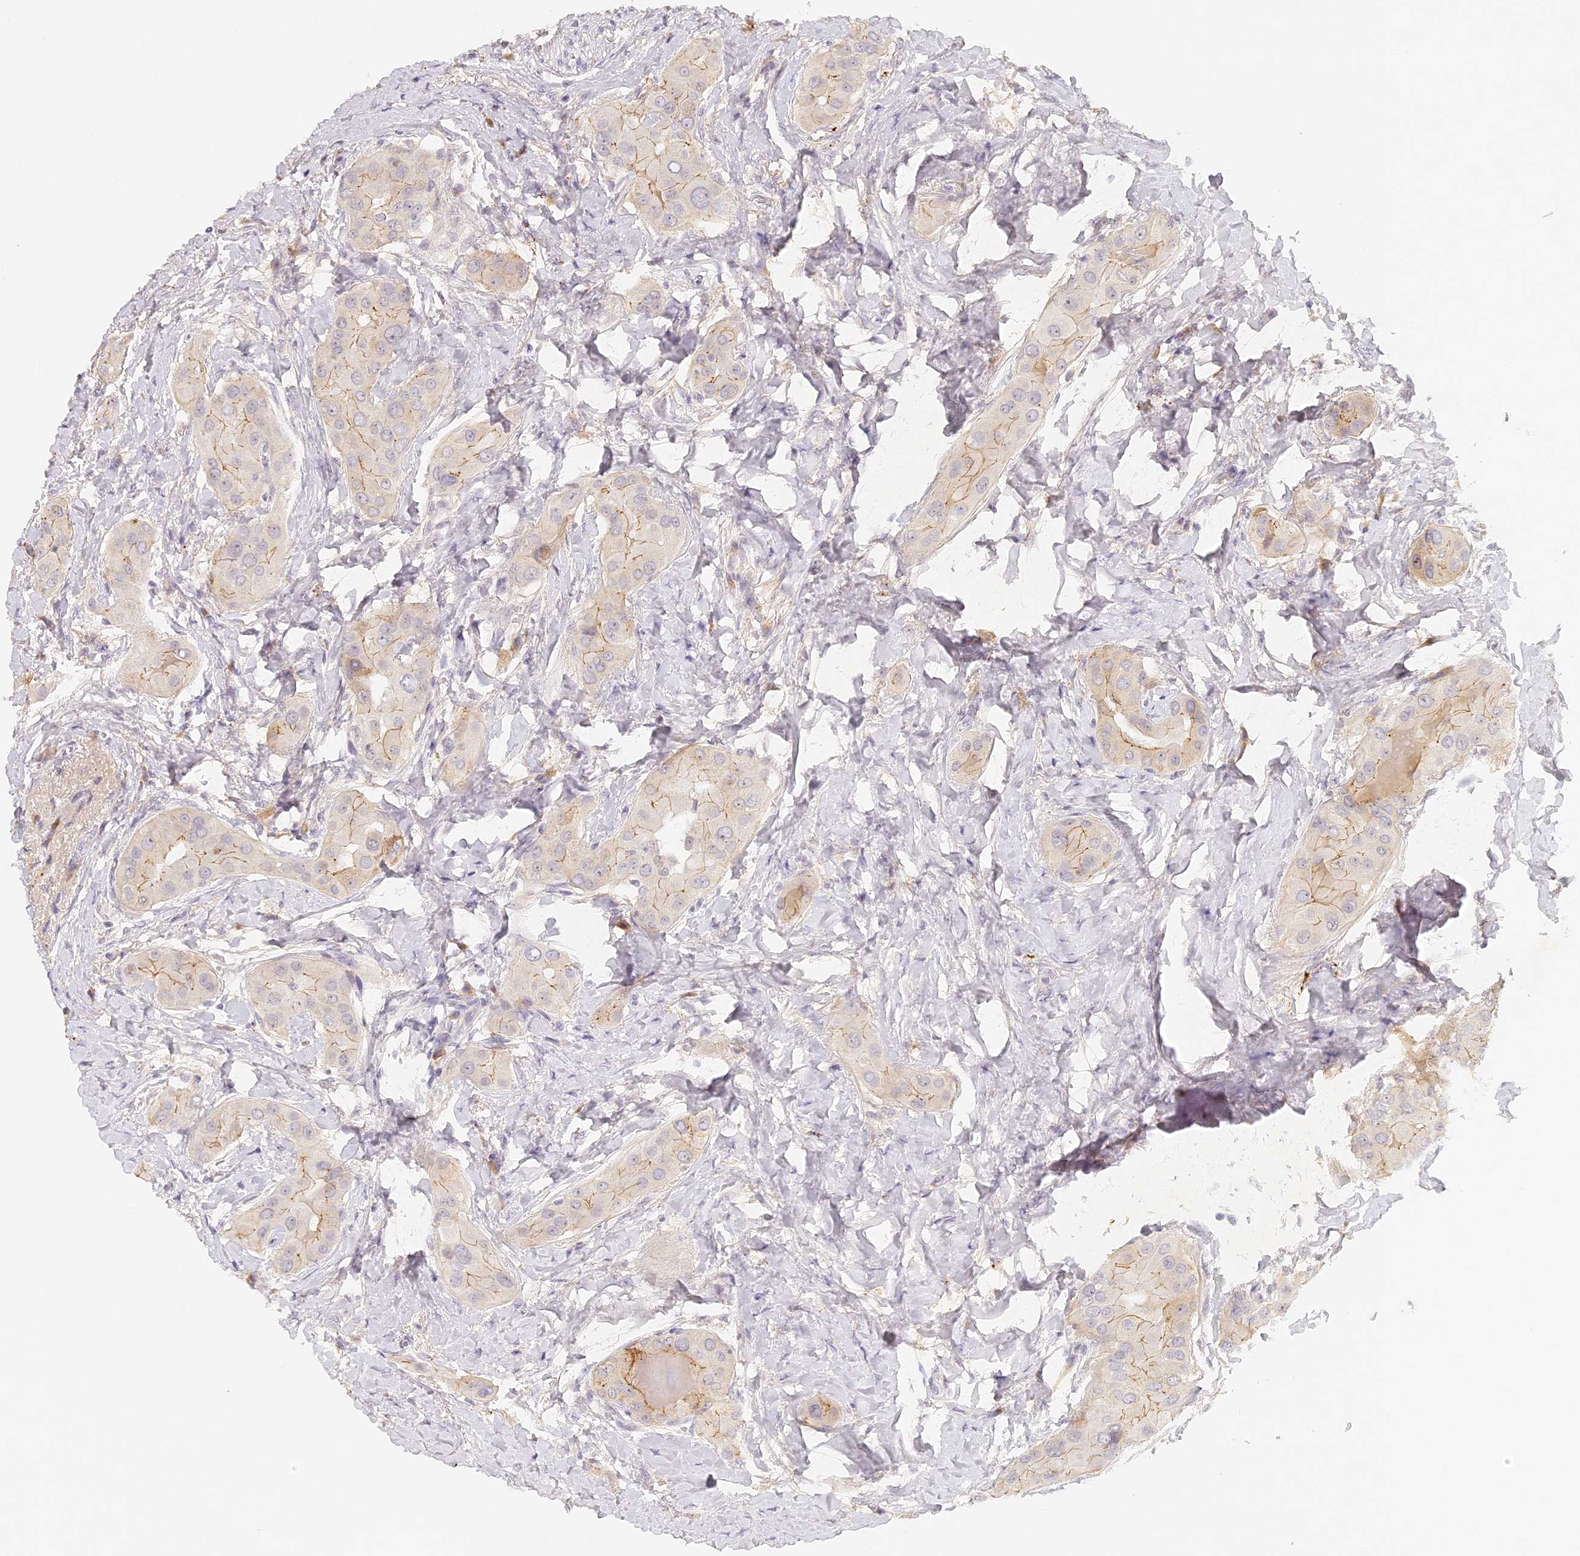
{"staining": {"intensity": "moderate", "quantity": "<25%", "location": "cytoplasmic/membranous"}, "tissue": "thyroid cancer", "cell_type": "Tumor cells", "image_type": "cancer", "snomed": [{"axis": "morphology", "description": "Papillary adenocarcinoma, NOS"}, {"axis": "topography", "description": "Thyroid gland"}], "caption": "Immunohistochemical staining of thyroid cancer demonstrates low levels of moderate cytoplasmic/membranous positivity in about <25% of tumor cells.", "gene": "ELL3", "patient": {"sex": "male", "age": 33}}